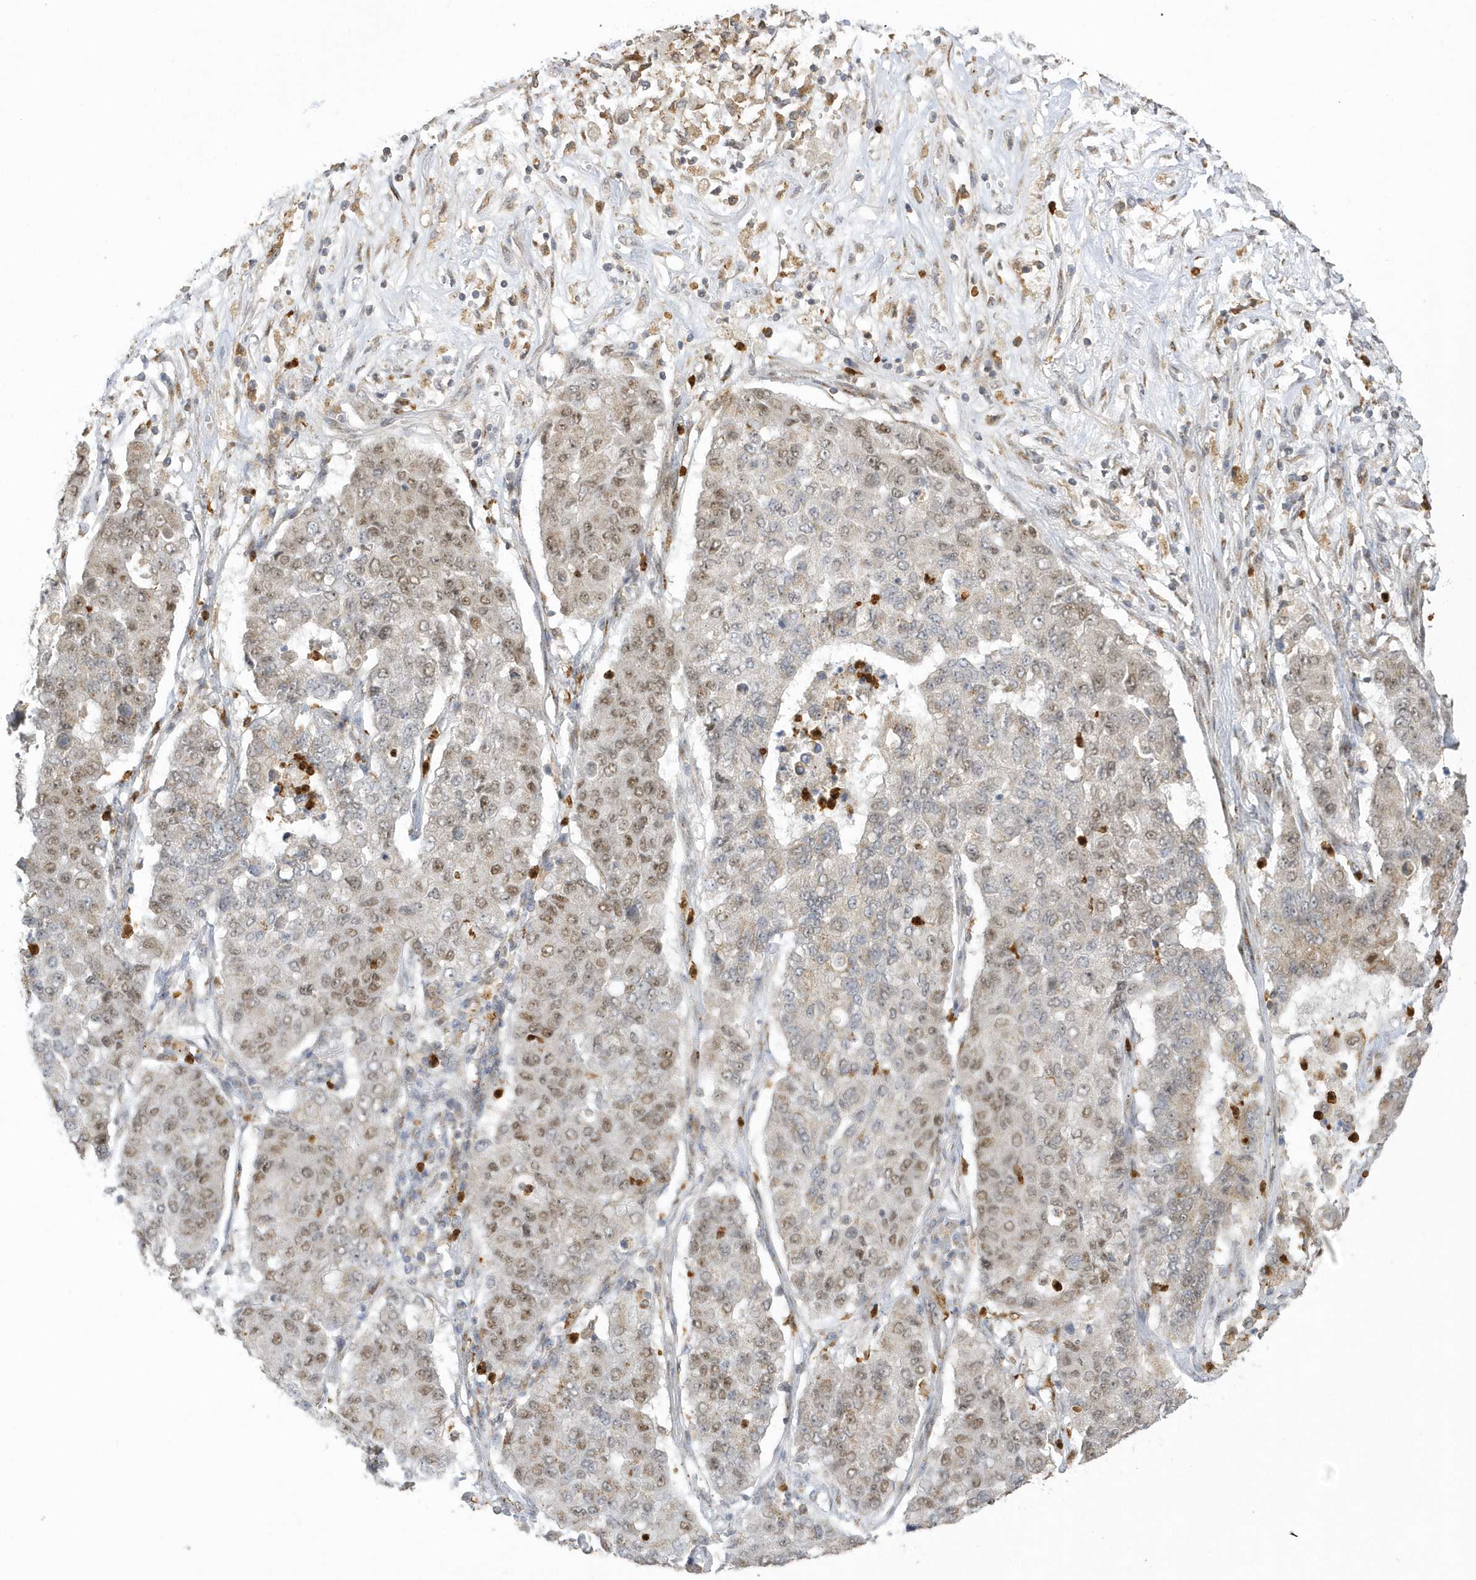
{"staining": {"intensity": "moderate", "quantity": "25%-75%", "location": "nuclear"}, "tissue": "lung cancer", "cell_type": "Tumor cells", "image_type": "cancer", "snomed": [{"axis": "morphology", "description": "Squamous cell carcinoma, NOS"}, {"axis": "topography", "description": "Lung"}], "caption": "Lung cancer (squamous cell carcinoma) stained for a protein (brown) demonstrates moderate nuclear positive expression in about 25%-75% of tumor cells.", "gene": "NAF1", "patient": {"sex": "male", "age": 74}}